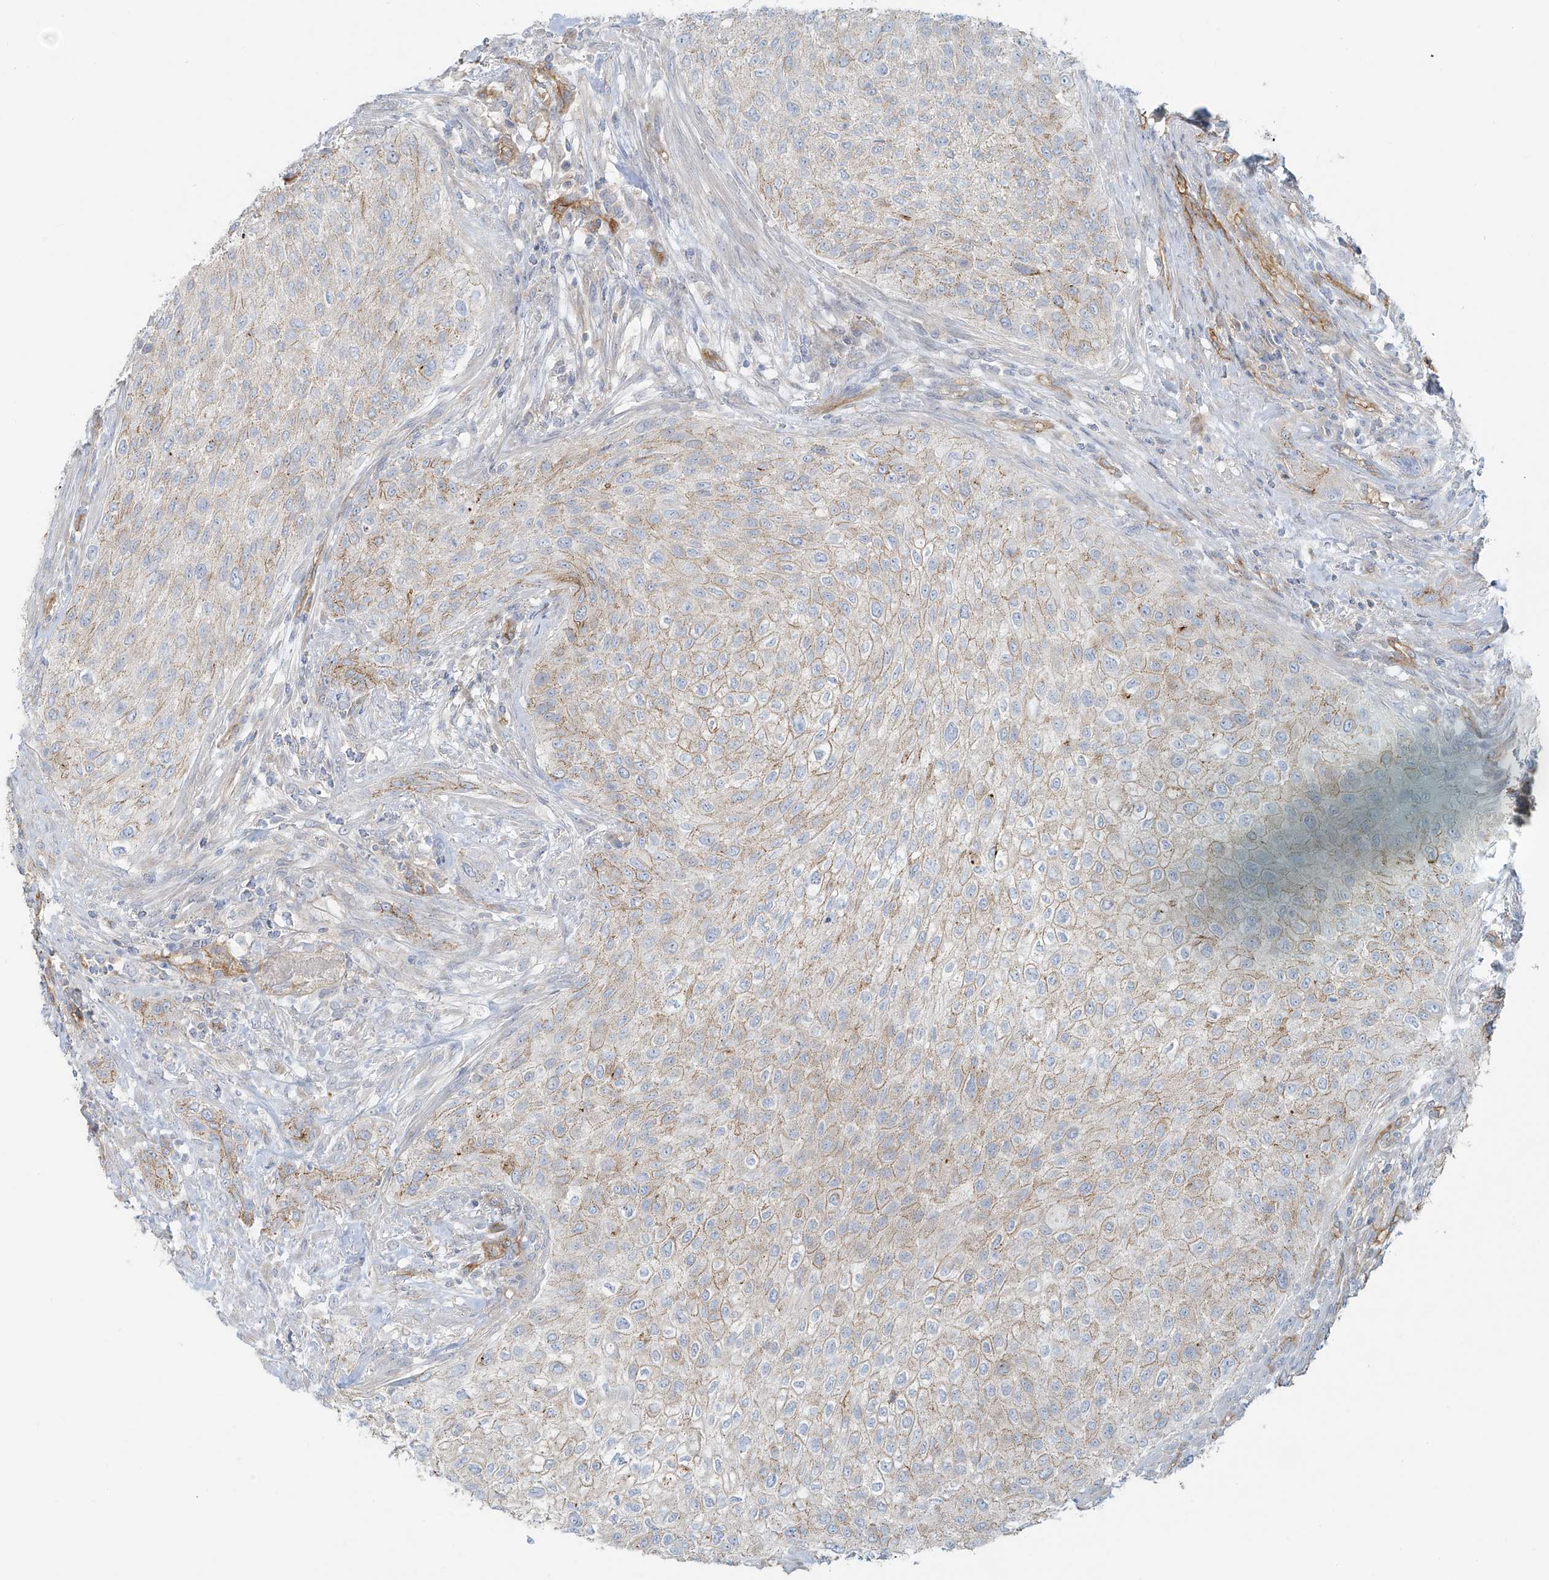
{"staining": {"intensity": "weak", "quantity": "<25%", "location": "cytoplasmic/membranous"}, "tissue": "urothelial cancer", "cell_type": "Tumor cells", "image_type": "cancer", "snomed": [{"axis": "morphology", "description": "Urothelial carcinoma, High grade"}, {"axis": "topography", "description": "Urinary bladder"}], "caption": "A photomicrograph of human urothelial cancer is negative for staining in tumor cells.", "gene": "VAMP5", "patient": {"sex": "male", "age": 35}}